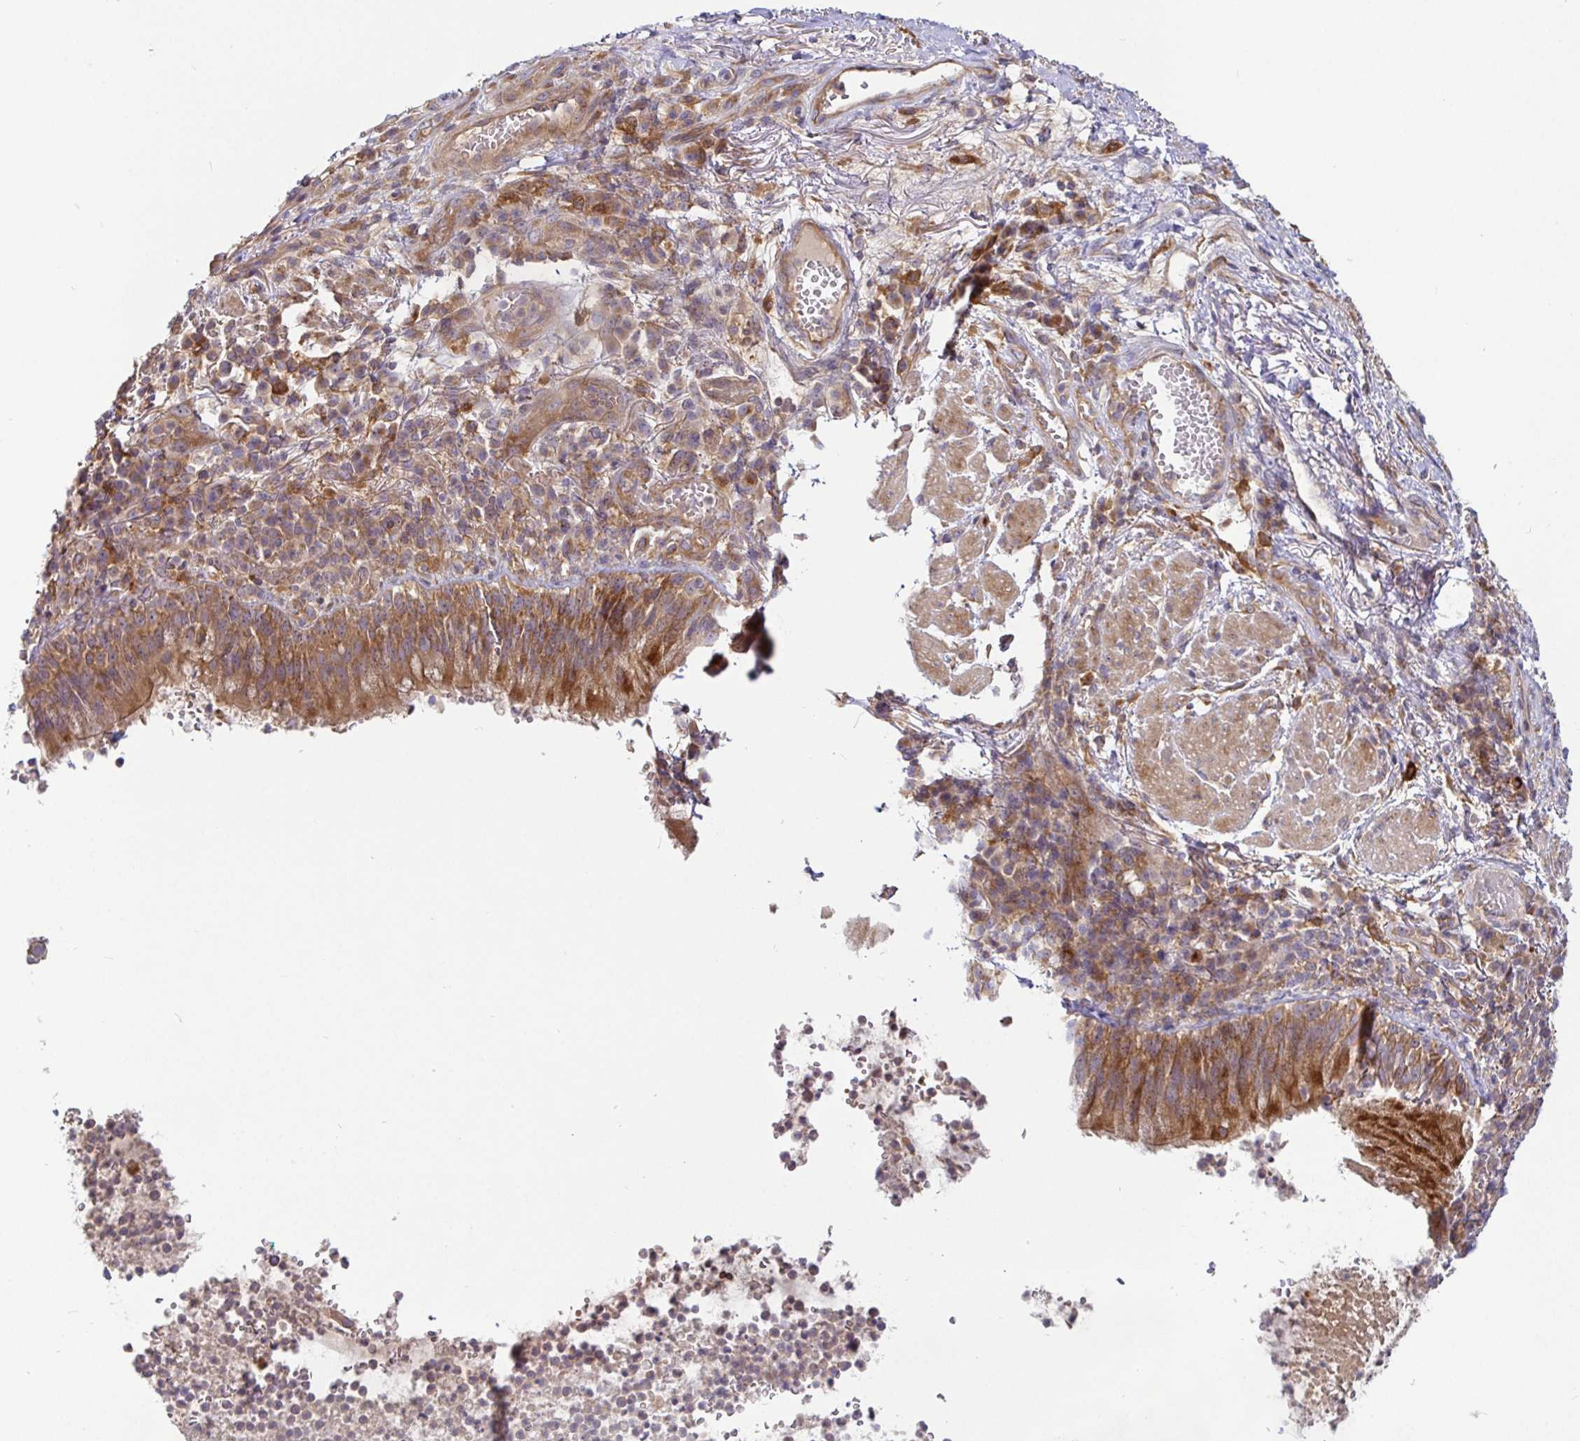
{"staining": {"intensity": "moderate", "quantity": ">75%", "location": "cytoplasmic/membranous"}, "tissue": "bronchus", "cell_type": "Respiratory epithelial cells", "image_type": "normal", "snomed": [{"axis": "morphology", "description": "Normal tissue, NOS"}, {"axis": "topography", "description": "Lymph node"}, {"axis": "topography", "description": "Bronchus"}], "caption": "IHC (DAB (3,3'-diaminobenzidine)) staining of normal human bronchus demonstrates moderate cytoplasmic/membranous protein positivity in about >75% of respiratory epithelial cells.", "gene": "SNX8", "patient": {"sex": "male", "age": 56}}